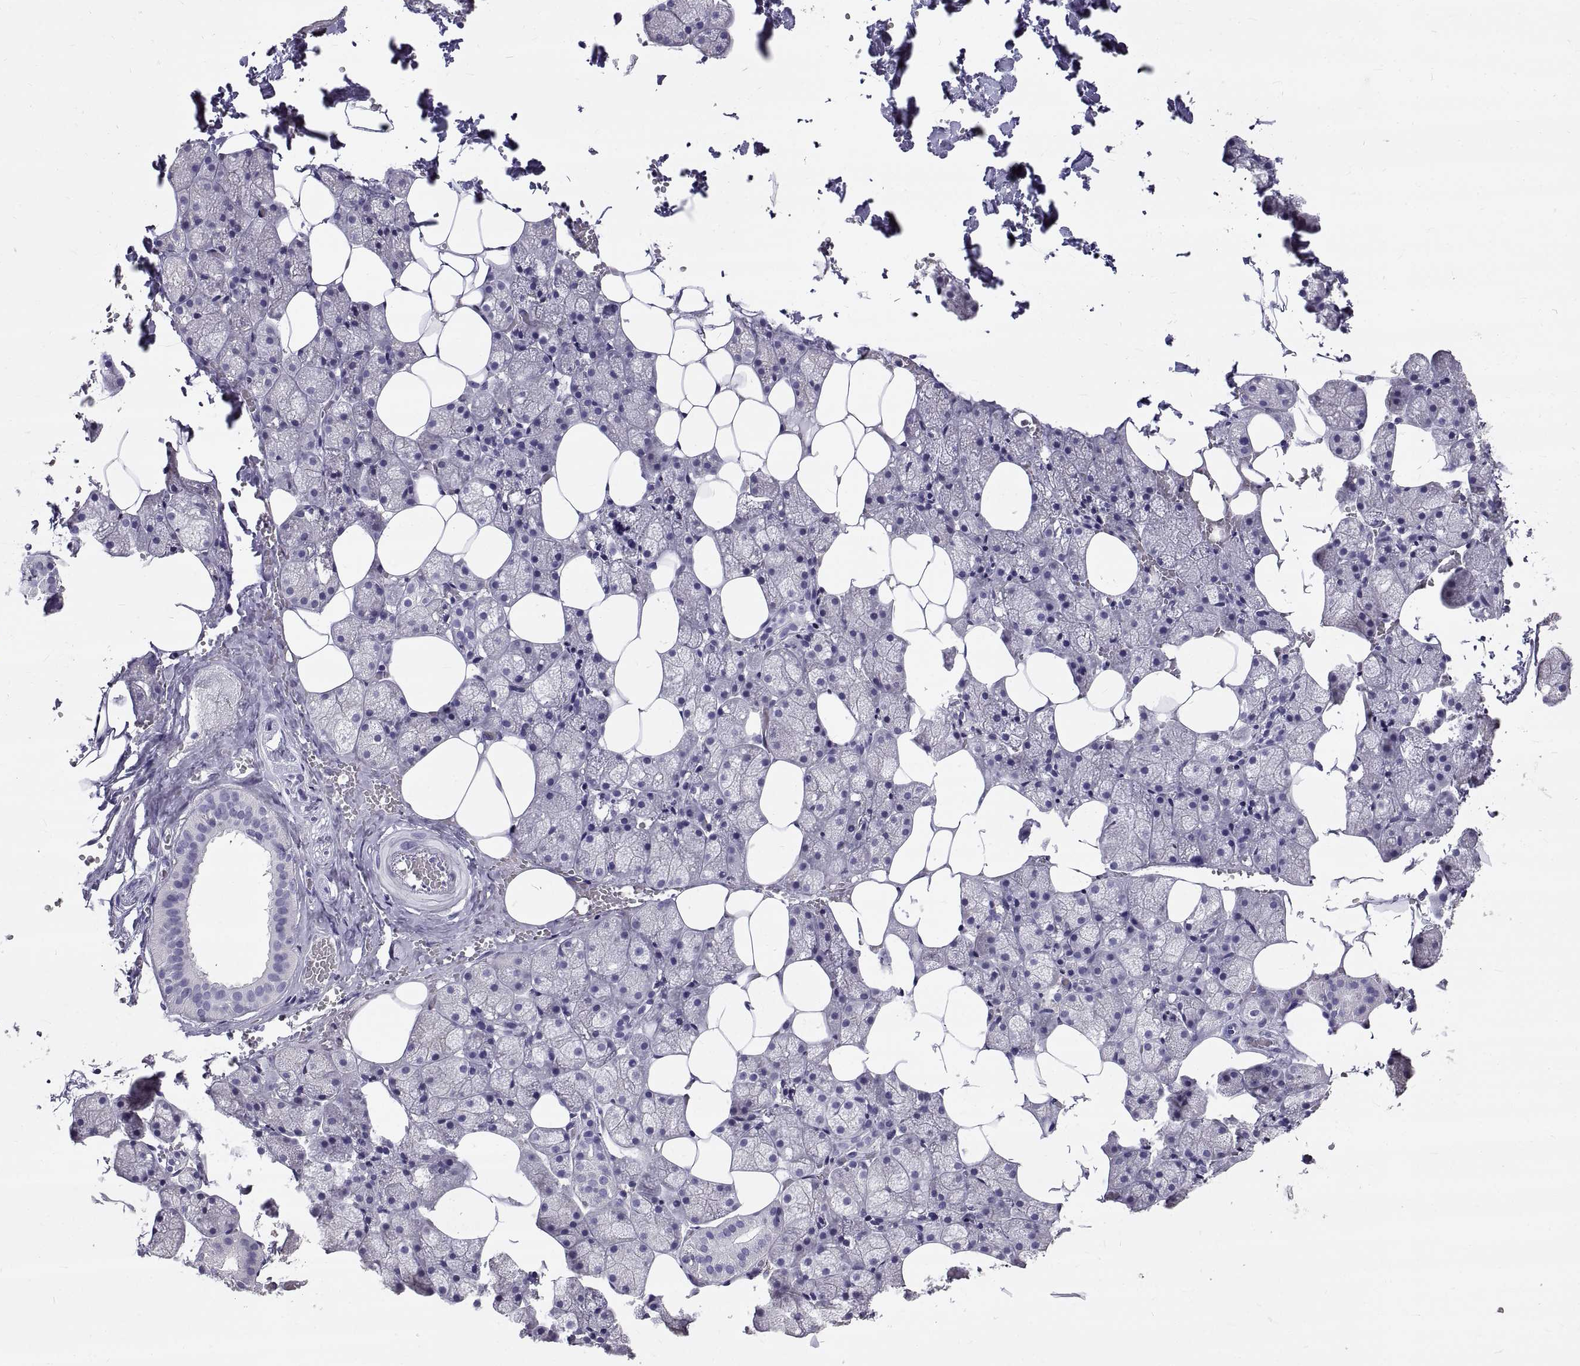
{"staining": {"intensity": "weak", "quantity": "<25%", "location": "cytoplasmic/membranous"}, "tissue": "salivary gland", "cell_type": "Glandular cells", "image_type": "normal", "snomed": [{"axis": "morphology", "description": "Normal tissue, NOS"}, {"axis": "topography", "description": "Salivary gland"}], "caption": "Immunohistochemistry (IHC) photomicrograph of normal salivary gland: human salivary gland stained with DAB shows no significant protein expression in glandular cells. (Stains: DAB immunohistochemistry with hematoxylin counter stain, Microscopy: brightfield microscopy at high magnification).", "gene": "GNG12", "patient": {"sex": "male", "age": 38}}